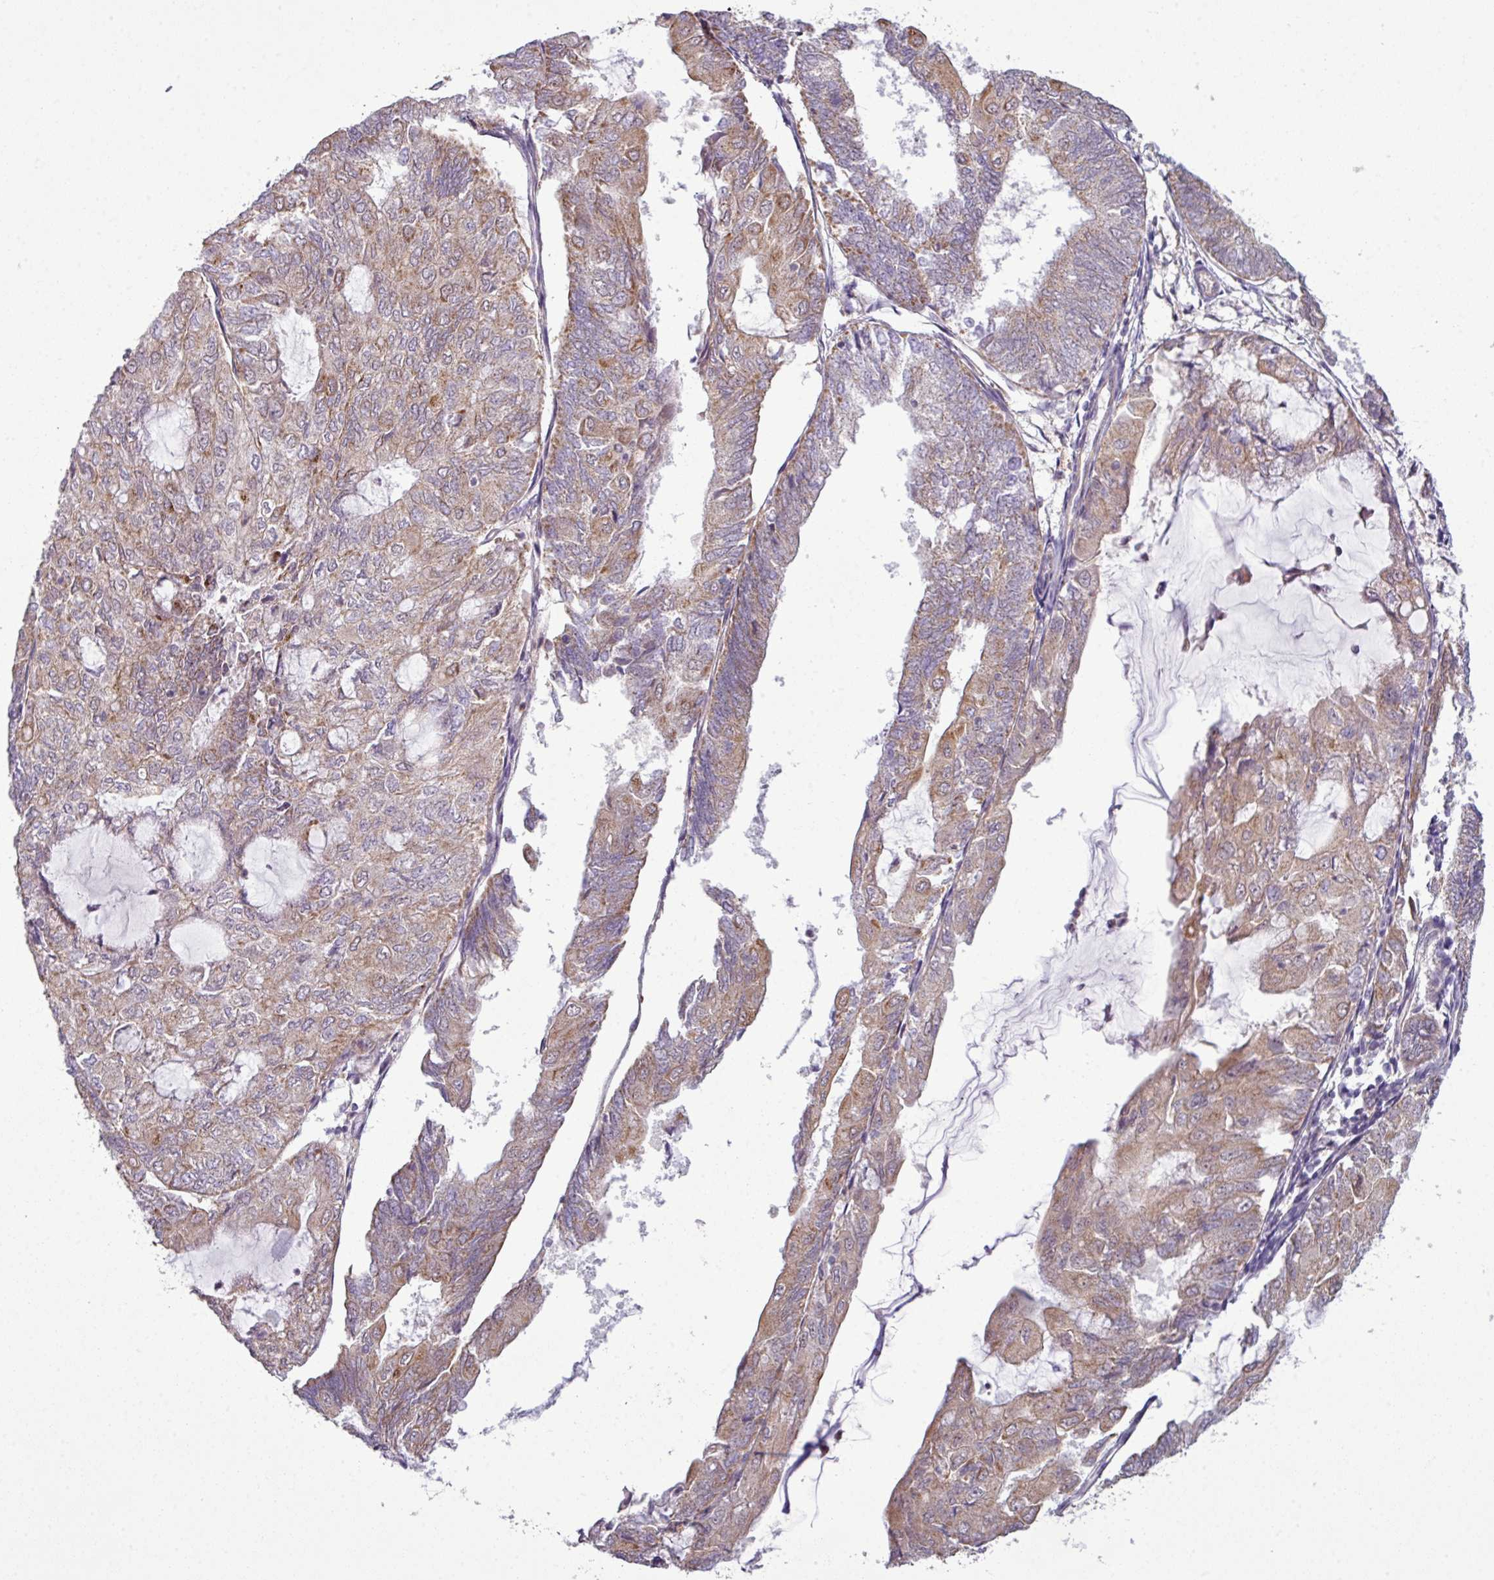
{"staining": {"intensity": "moderate", "quantity": ">75%", "location": "cytoplasmic/membranous"}, "tissue": "endometrial cancer", "cell_type": "Tumor cells", "image_type": "cancer", "snomed": [{"axis": "morphology", "description": "Adenocarcinoma, NOS"}, {"axis": "topography", "description": "Endometrium"}], "caption": "Endometrial cancer (adenocarcinoma) was stained to show a protein in brown. There is medium levels of moderate cytoplasmic/membranous staining in approximately >75% of tumor cells.", "gene": "ZNF217", "patient": {"sex": "female", "age": 81}}